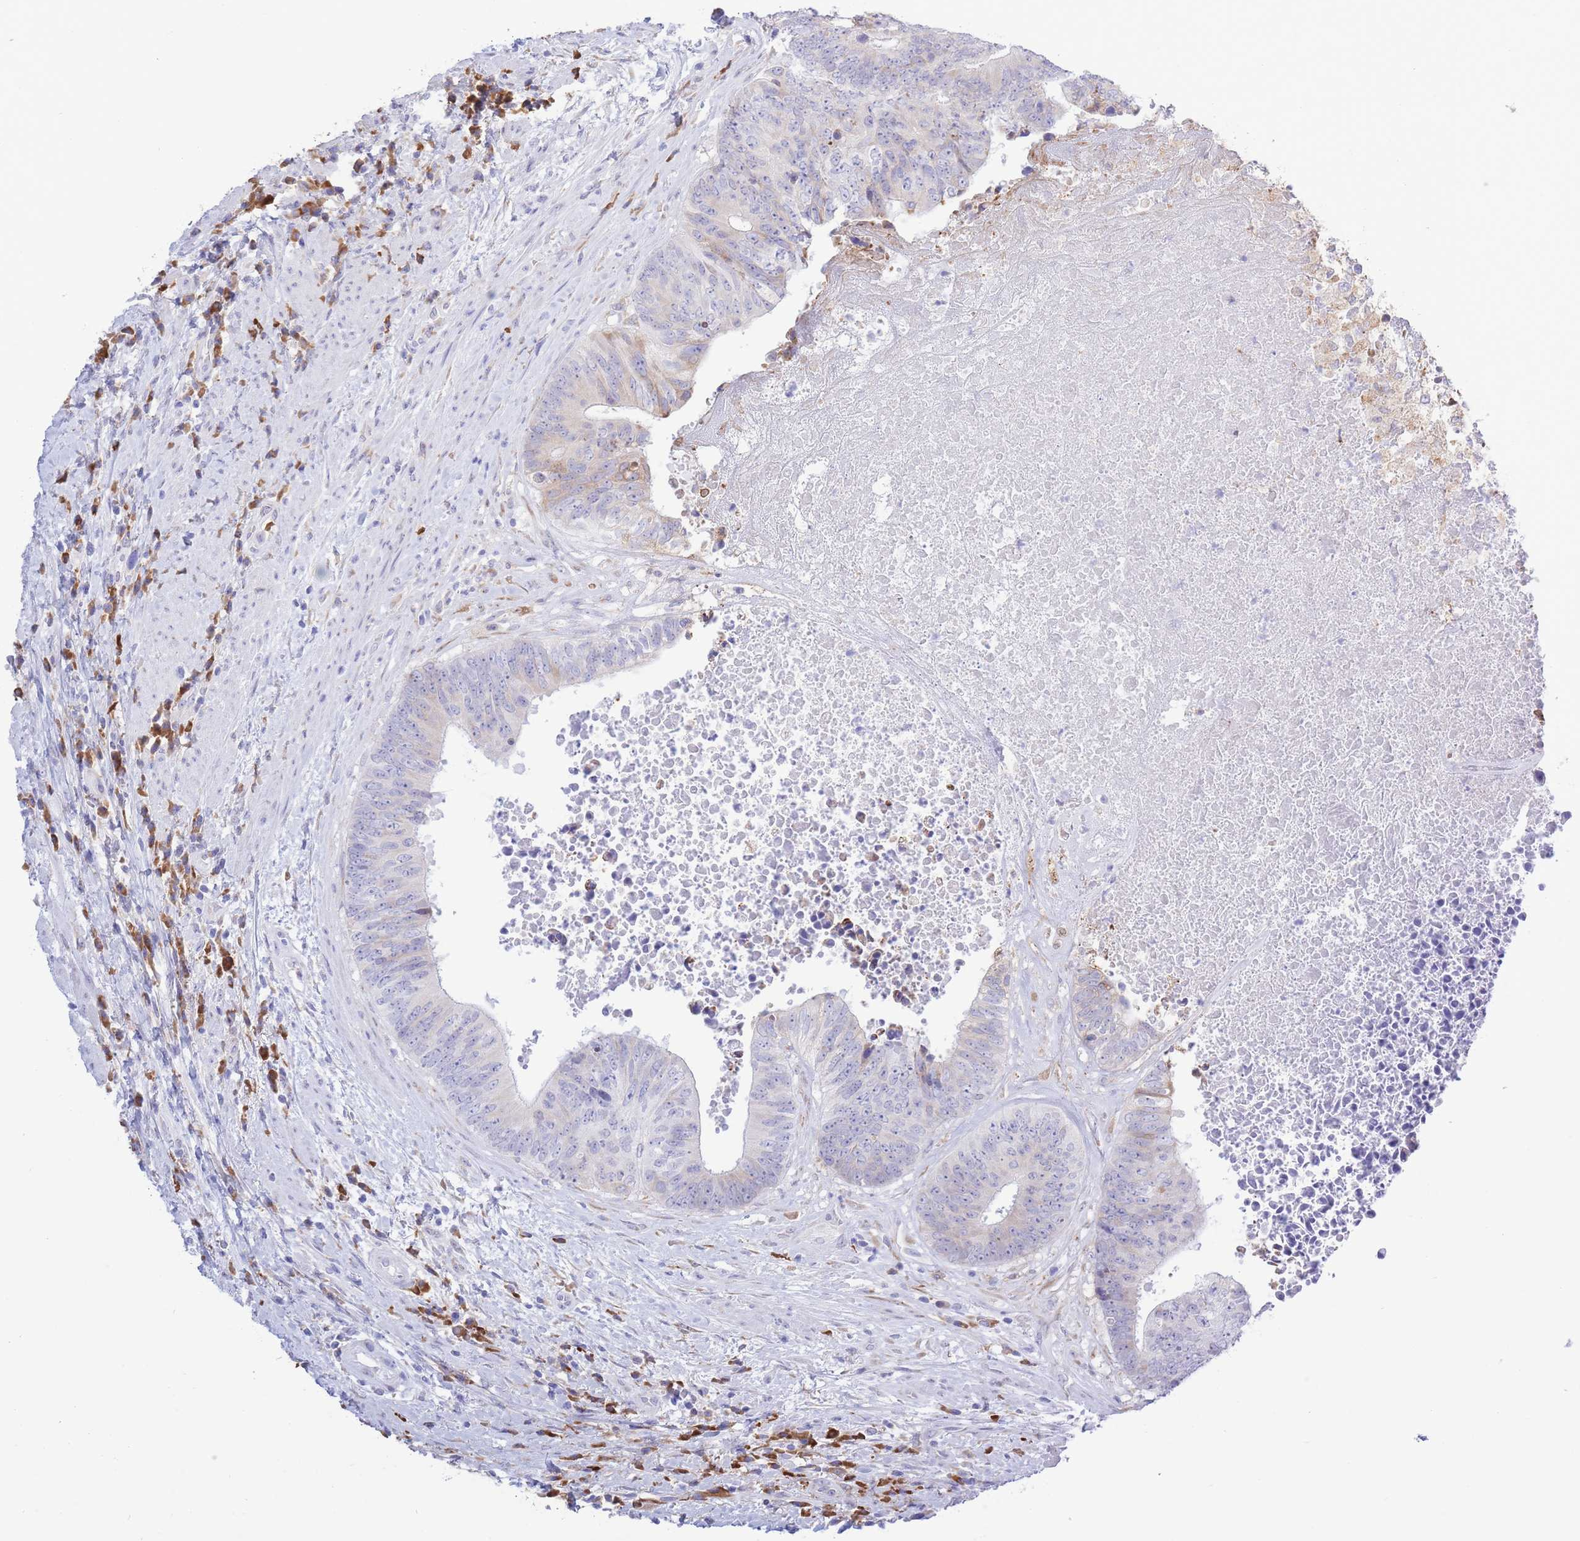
{"staining": {"intensity": "moderate", "quantity": "<25%", "location": "cytoplasmic/membranous"}, "tissue": "colorectal cancer", "cell_type": "Tumor cells", "image_type": "cancer", "snomed": [{"axis": "morphology", "description": "Adenocarcinoma, NOS"}, {"axis": "topography", "description": "Rectum"}], "caption": "This histopathology image exhibits IHC staining of human colorectal cancer, with low moderate cytoplasmic/membranous staining in about <25% of tumor cells.", "gene": "MYDGF", "patient": {"sex": "male", "age": 72}}